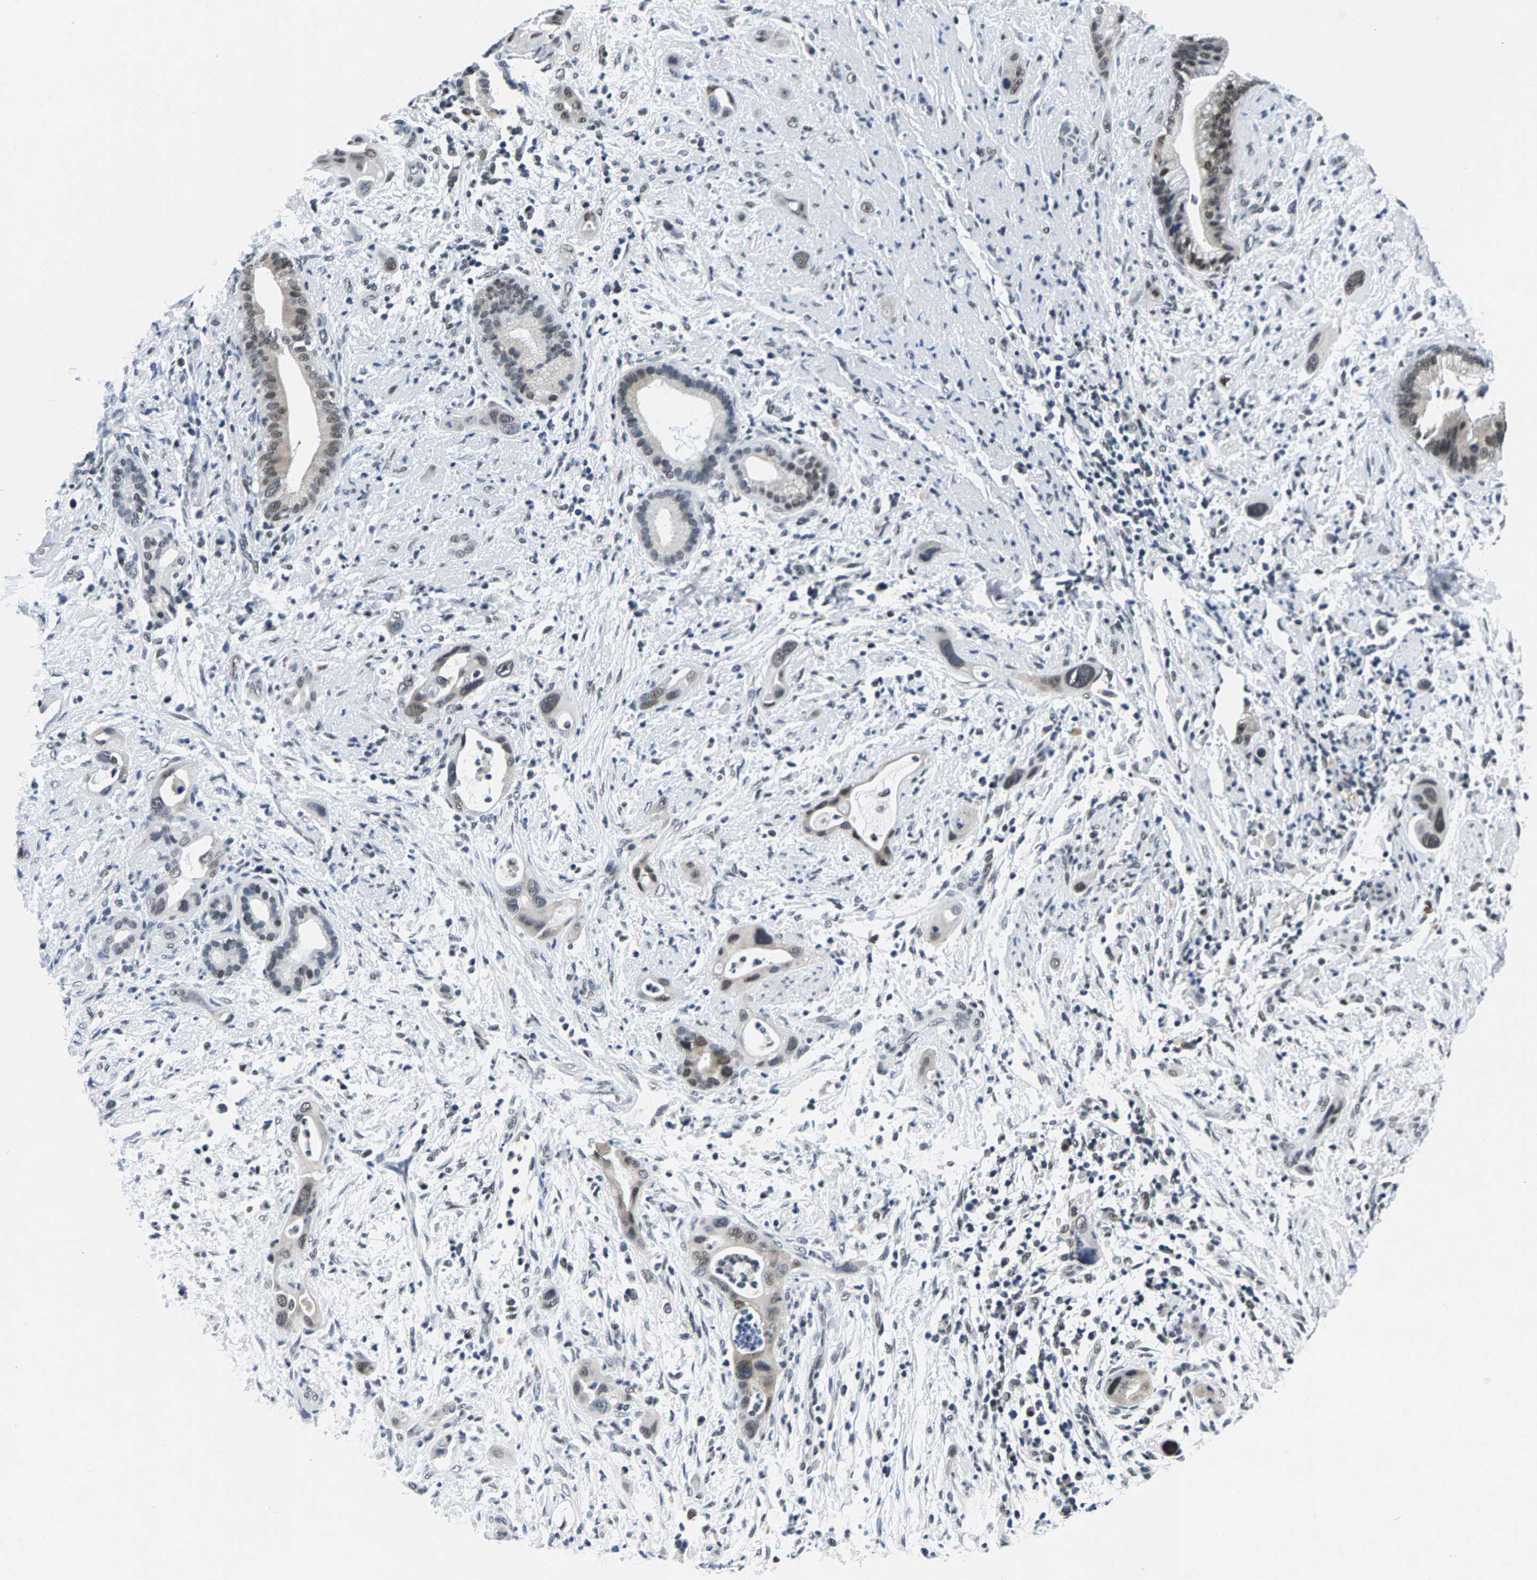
{"staining": {"intensity": "weak", "quantity": "<25%", "location": "nuclear"}, "tissue": "pancreatic cancer", "cell_type": "Tumor cells", "image_type": "cancer", "snomed": [{"axis": "morphology", "description": "Adenocarcinoma, NOS"}, {"axis": "topography", "description": "Pancreas"}], "caption": "DAB immunohistochemical staining of human pancreatic adenocarcinoma displays no significant staining in tumor cells. (DAB (3,3'-diaminobenzidine) immunohistochemistry (IHC) visualized using brightfield microscopy, high magnification).", "gene": "ATF2", "patient": {"sex": "male", "age": 59}}